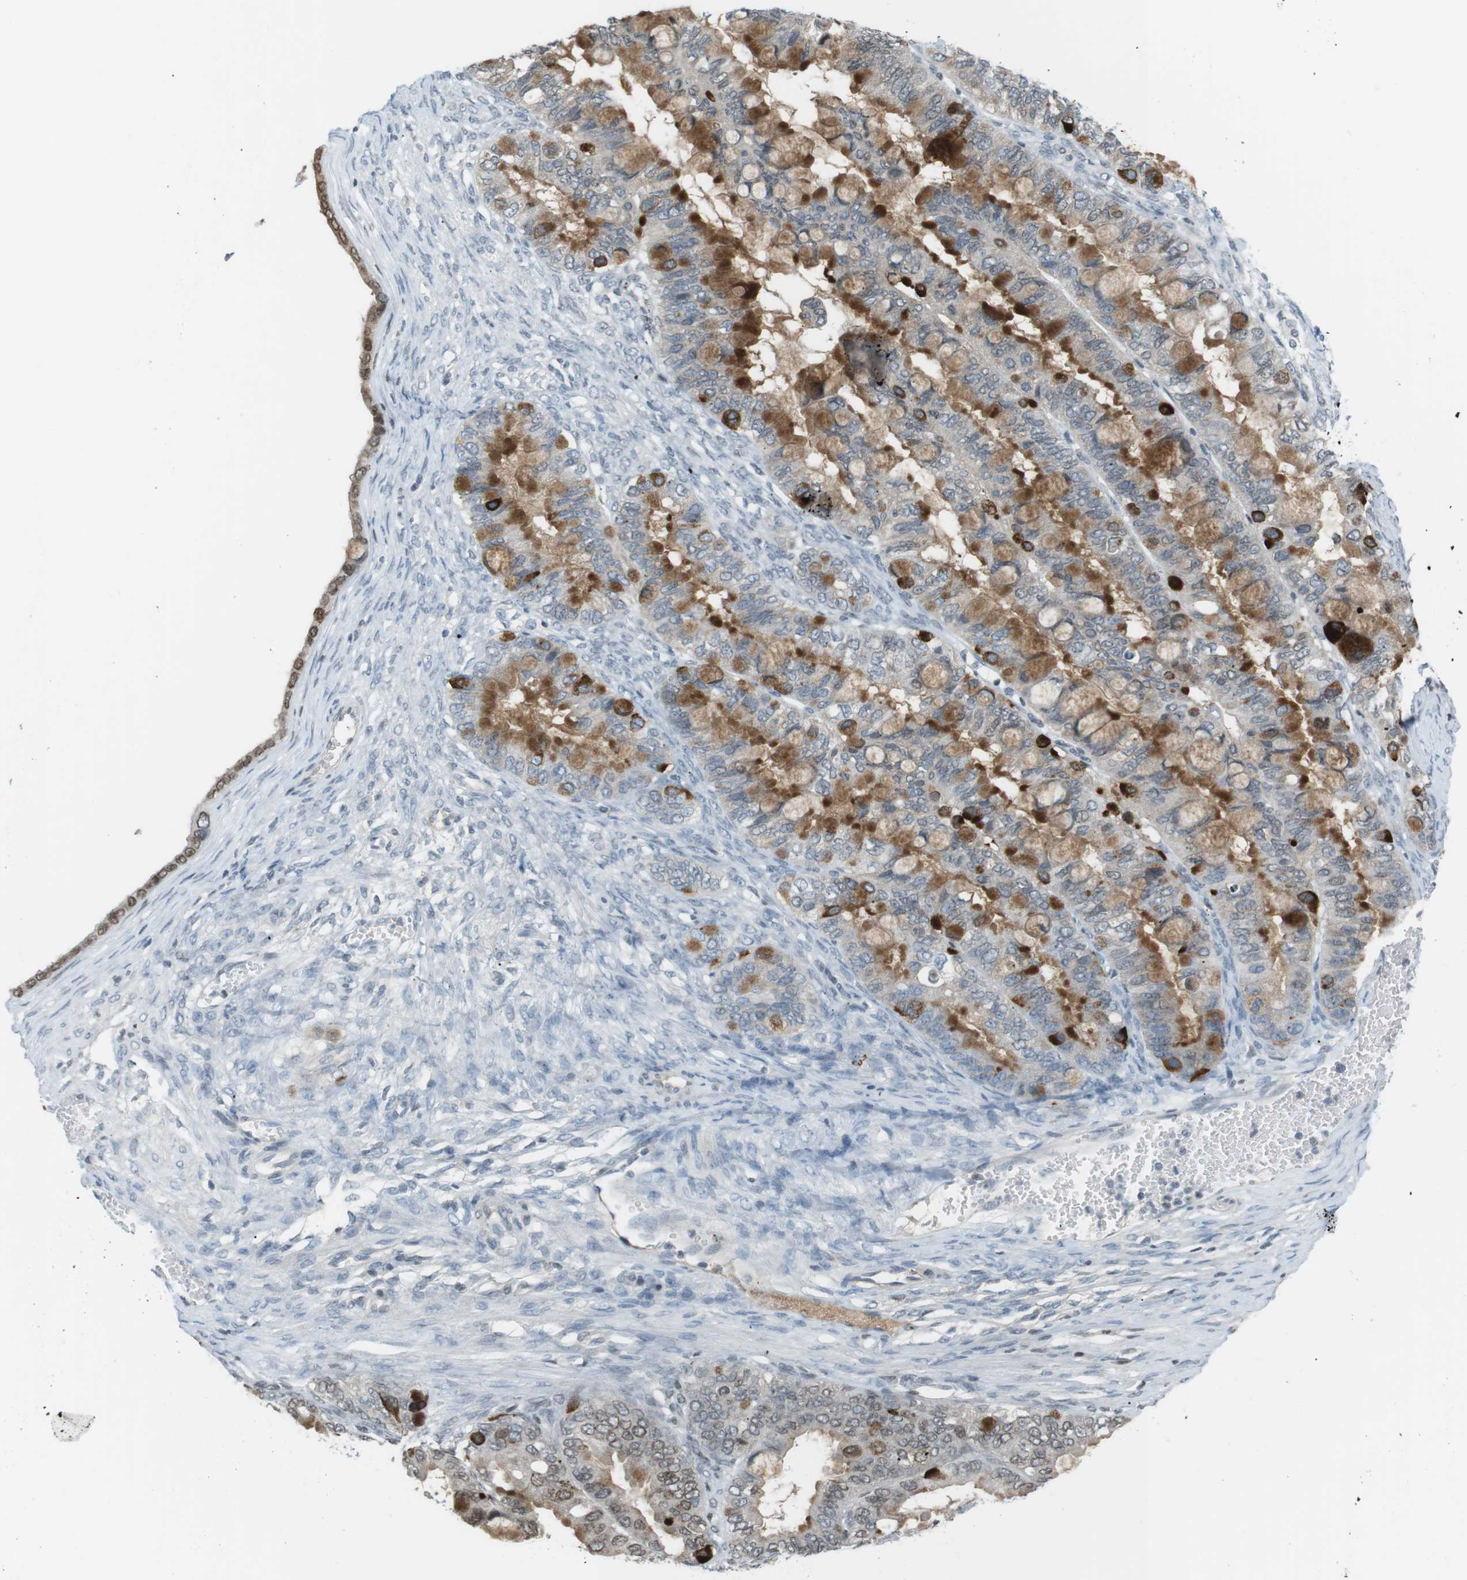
{"staining": {"intensity": "moderate", "quantity": ">75%", "location": "cytoplasmic/membranous"}, "tissue": "ovarian cancer", "cell_type": "Tumor cells", "image_type": "cancer", "snomed": [{"axis": "morphology", "description": "Cystadenocarcinoma, mucinous, NOS"}, {"axis": "topography", "description": "Ovary"}], "caption": "About >75% of tumor cells in human ovarian mucinous cystadenocarcinoma reveal moderate cytoplasmic/membranous protein expression as visualized by brown immunohistochemical staining.", "gene": "AZGP1", "patient": {"sex": "female", "age": 80}}